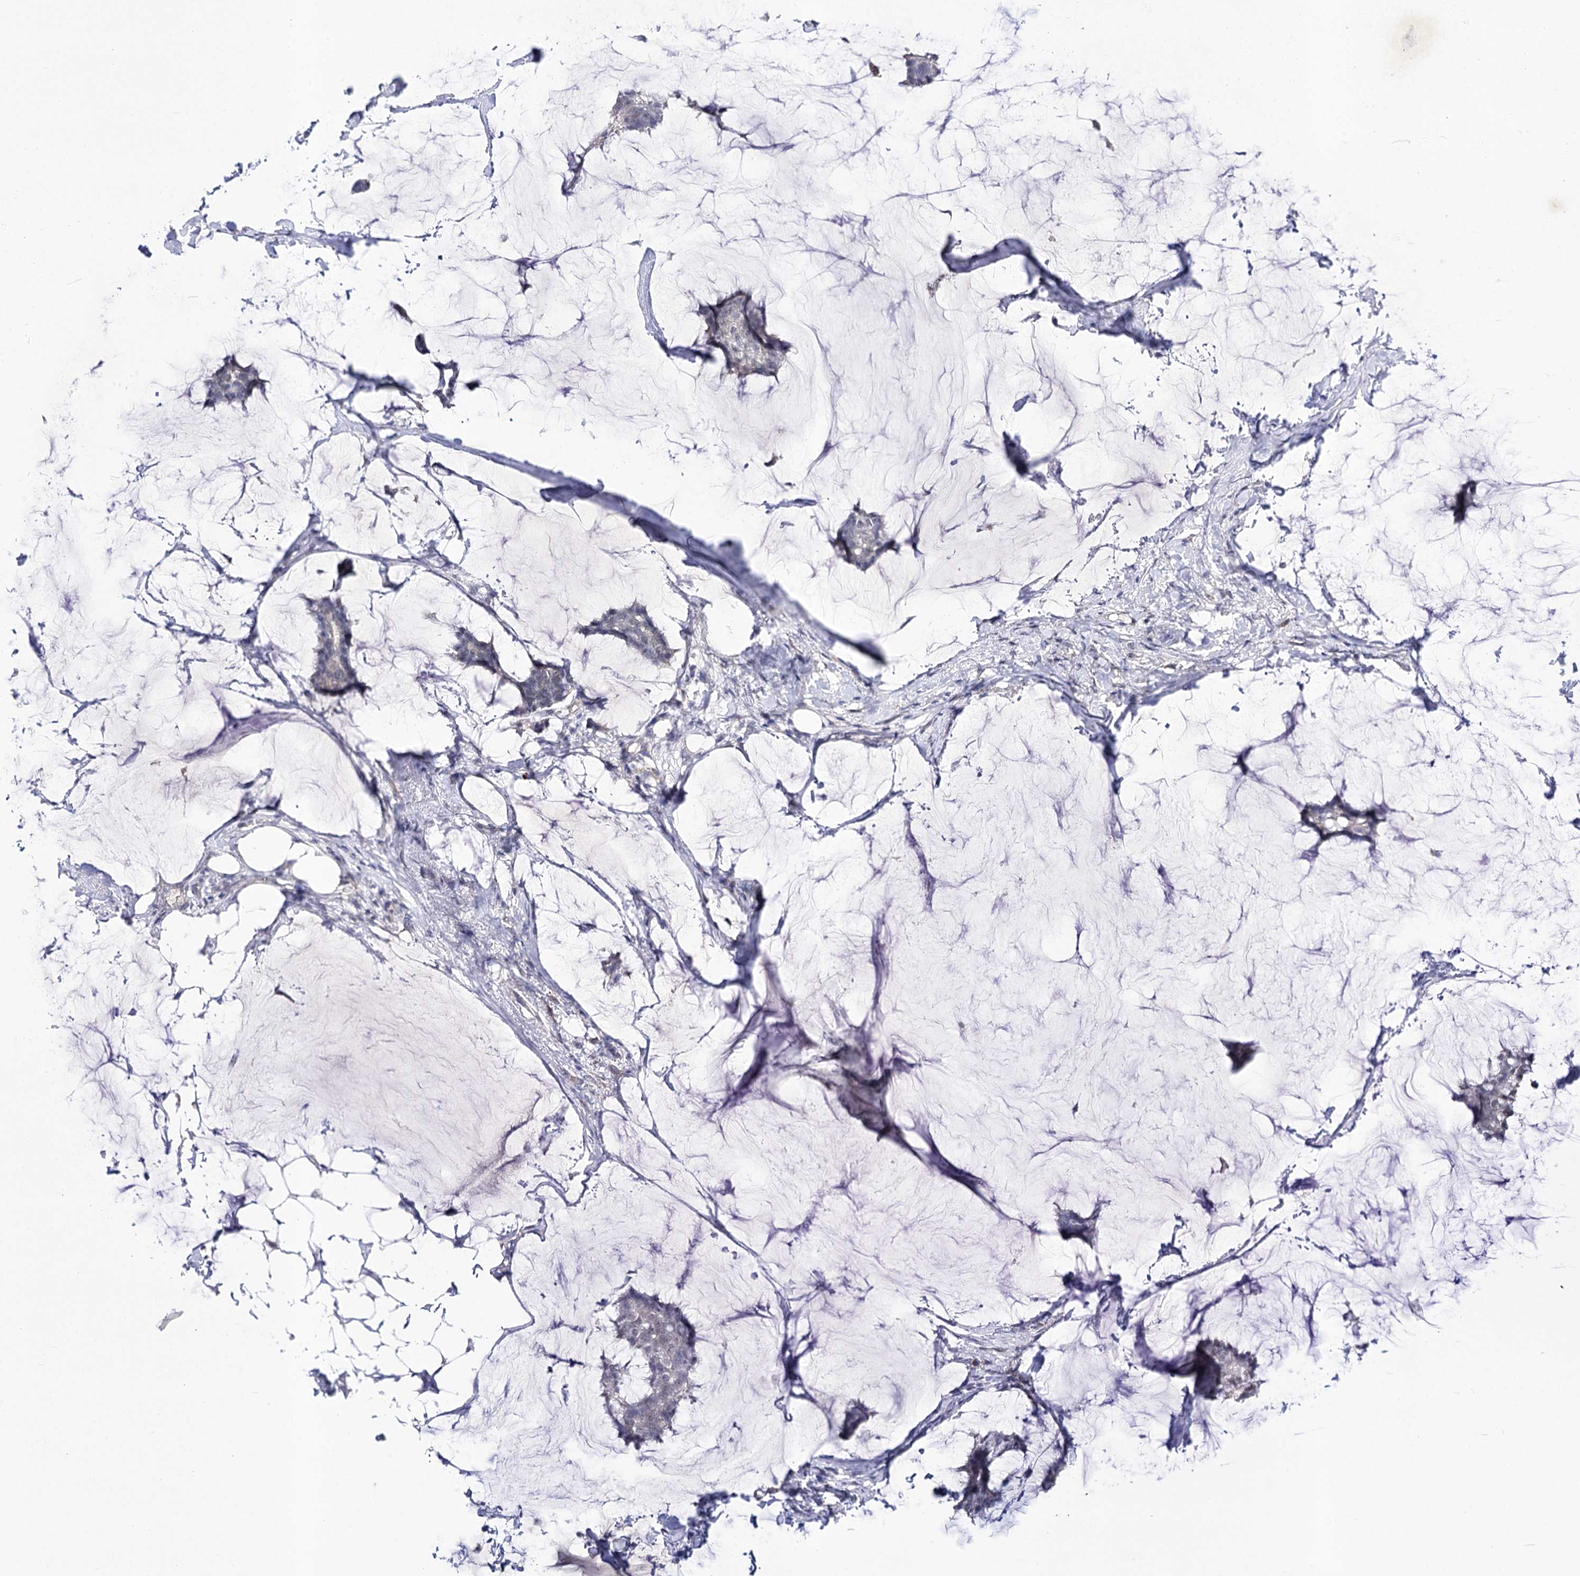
{"staining": {"intensity": "negative", "quantity": "none", "location": "none"}, "tissue": "breast cancer", "cell_type": "Tumor cells", "image_type": "cancer", "snomed": [{"axis": "morphology", "description": "Duct carcinoma"}, {"axis": "topography", "description": "Breast"}], "caption": "Tumor cells show no significant staining in breast cancer.", "gene": "ATP10B", "patient": {"sex": "female", "age": 93}}